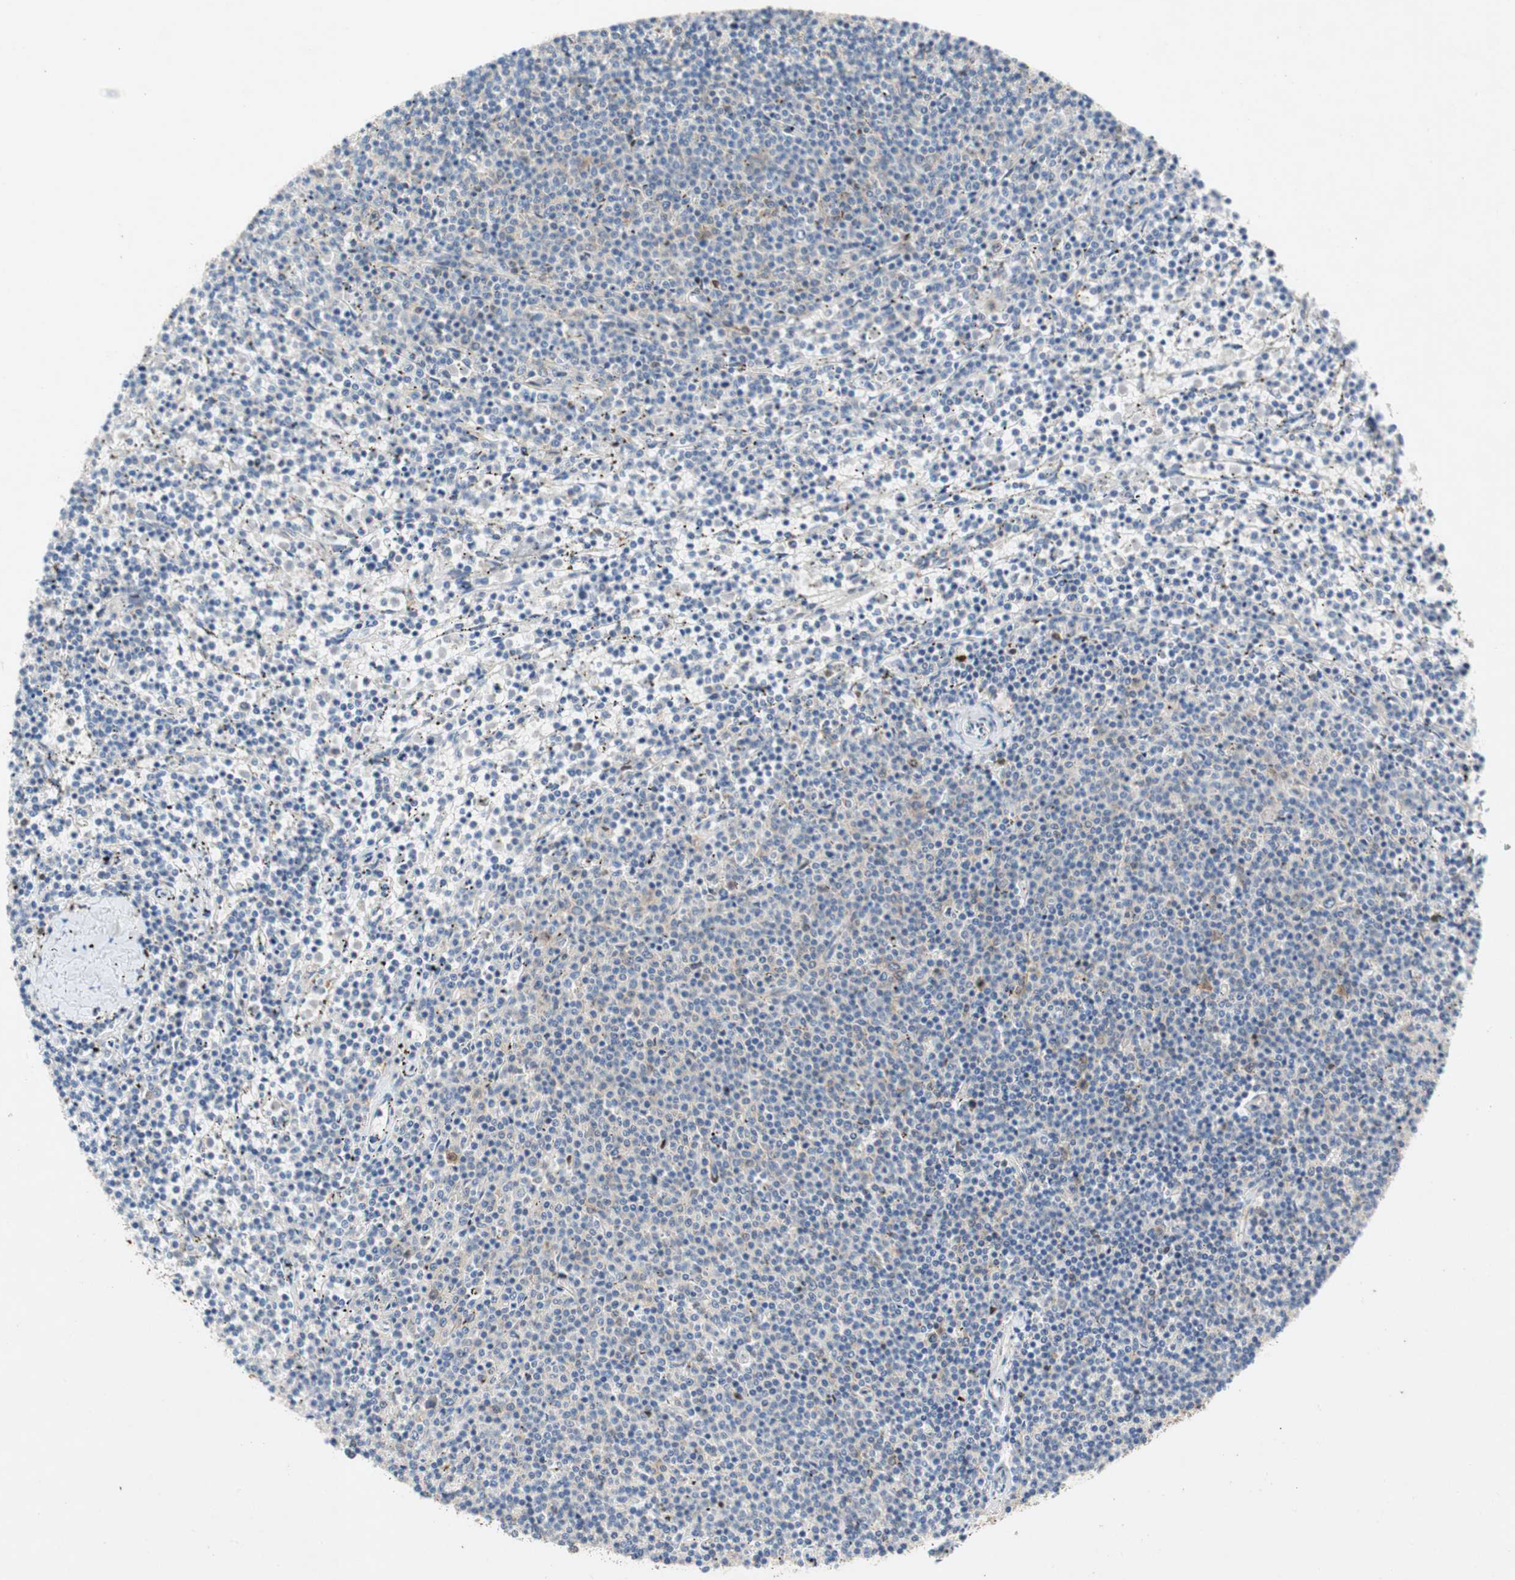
{"staining": {"intensity": "negative", "quantity": "none", "location": "none"}, "tissue": "lymphoma", "cell_type": "Tumor cells", "image_type": "cancer", "snomed": [{"axis": "morphology", "description": "Malignant lymphoma, non-Hodgkin's type, Low grade"}, {"axis": "topography", "description": "Spleen"}], "caption": "High magnification brightfield microscopy of malignant lymphoma, non-Hodgkin's type (low-grade) stained with DAB (3,3'-diaminobenzidine) (brown) and counterstained with hematoxylin (blue): tumor cells show no significant positivity.", "gene": "RELB", "patient": {"sex": "female", "age": 50}}